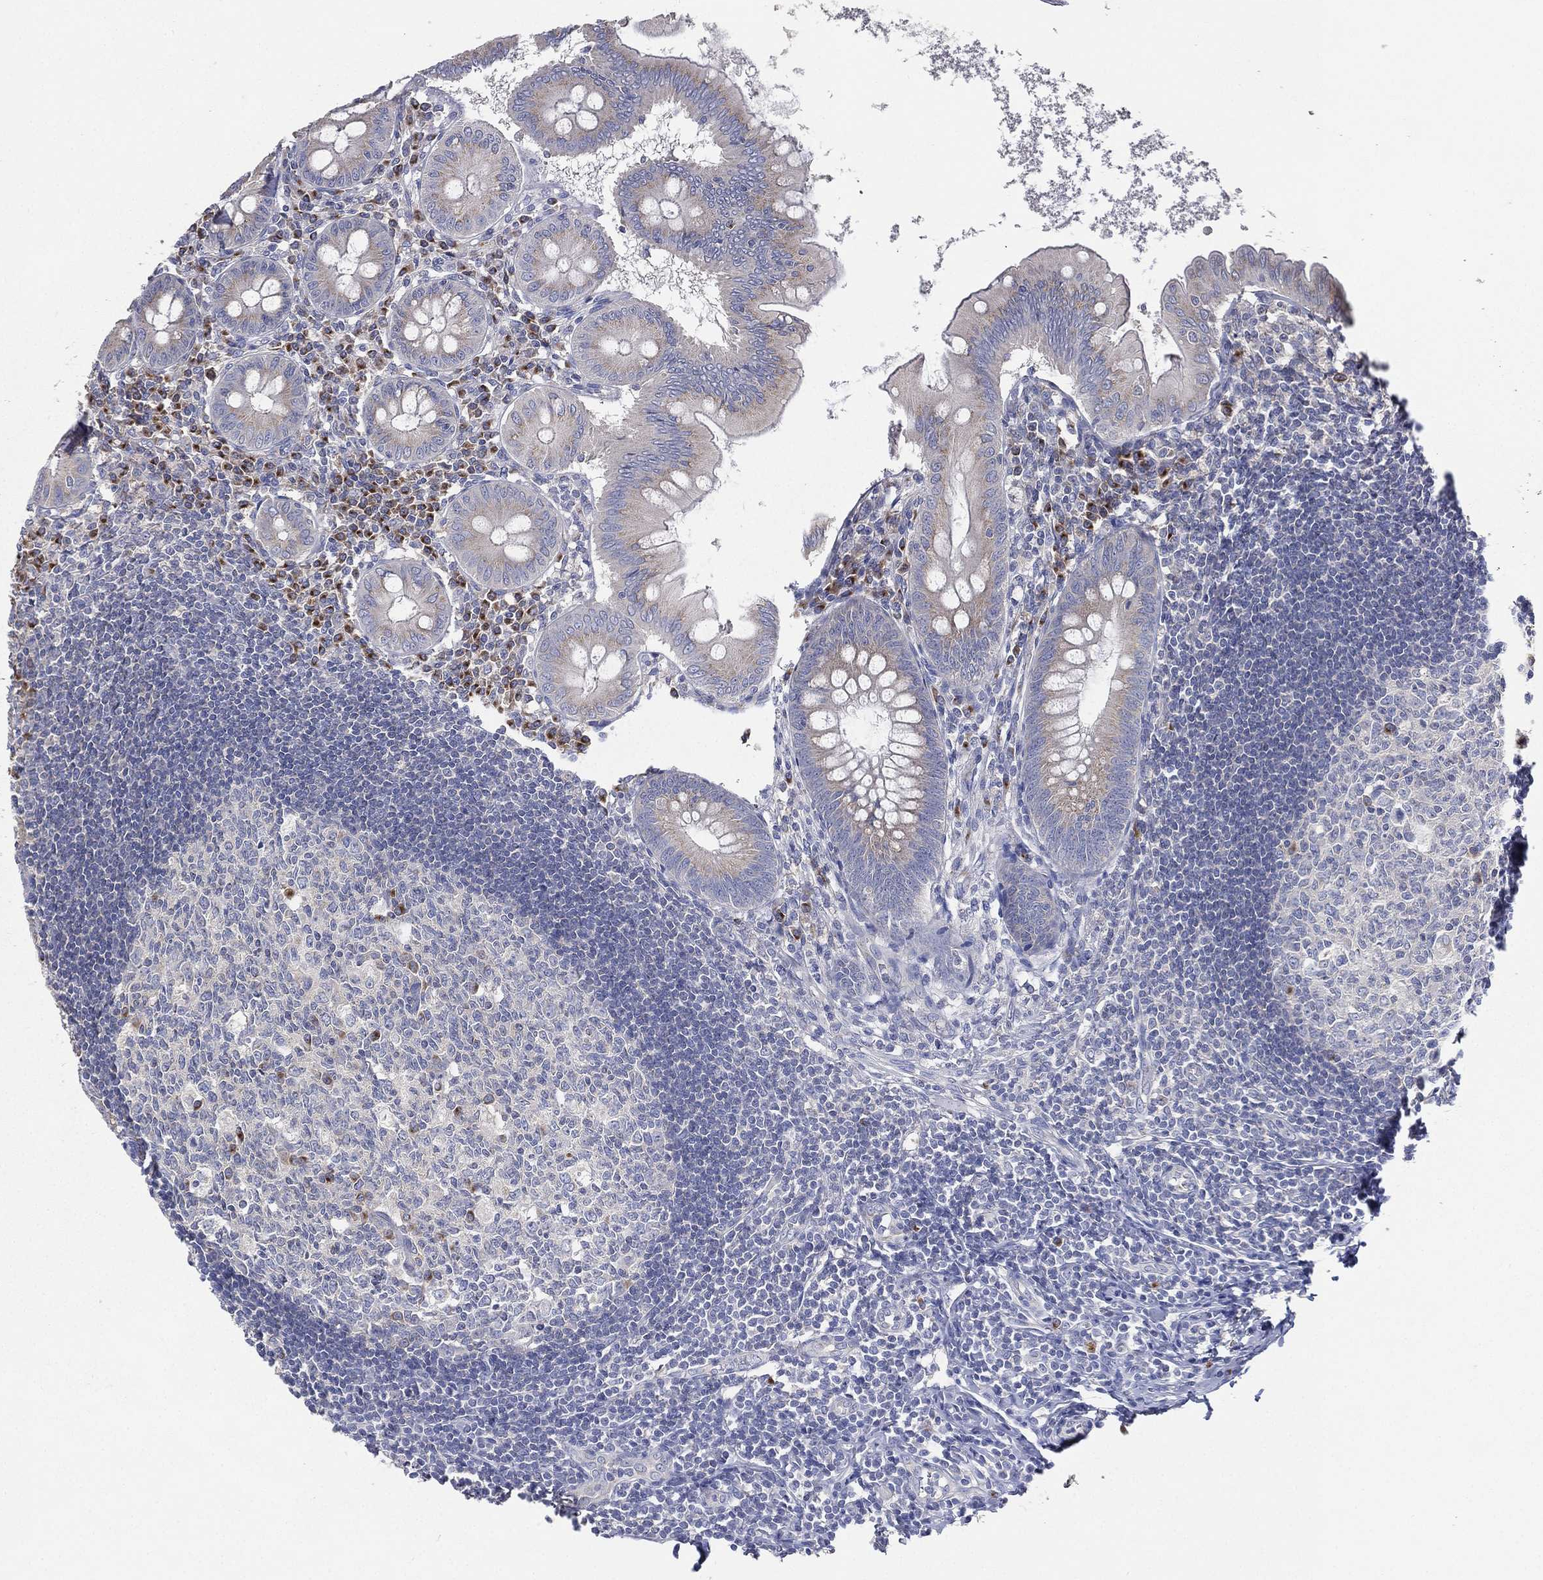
{"staining": {"intensity": "negative", "quantity": "none", "location": "none"}, "tissue": "appendix", "cell_type": "Glandular cells", "image_type": "normal", "snomed": [{"axis": "morphology", "description": "Normal tissue, NOS"}, {"axis": "morphology", "description": "Inflammation, NOS"}, {"axis": "topography", "description": "Appendix"}], "caption": "An IHC micrograph of benign appendix is shown. There is no staining in glandular cells of appendix. (DAB (3,3'-diaminobenzidine) immunohistochemistry with hematoxylin counter stain).", "gene": "ATP8A2", "patient": {"sex": "male", "age": 16}}